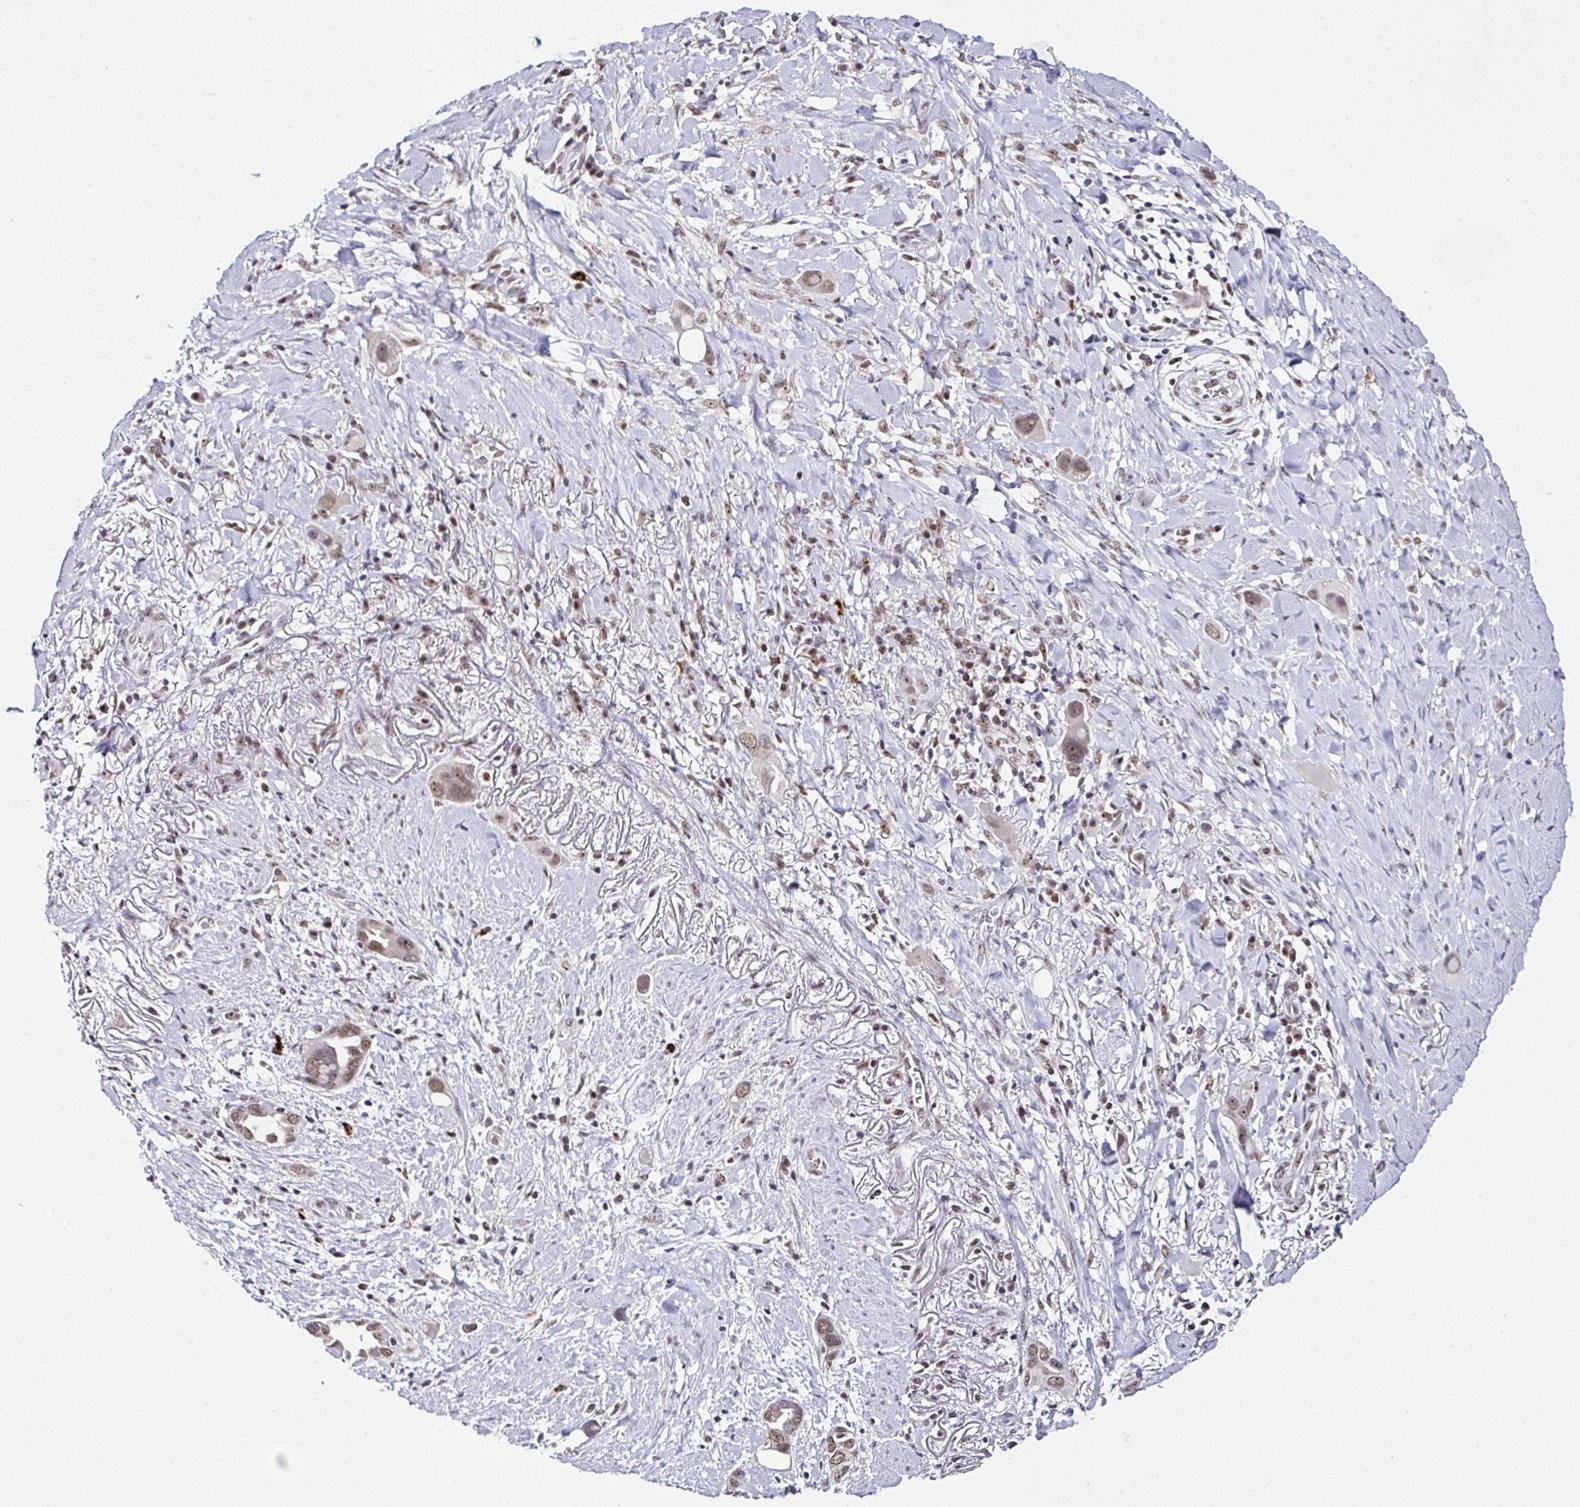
{"staining": {"intensity": "moderate", "quantity": ">75%", "location": "nuclear"}, "tissue": "lung cancer", "cell_type": "Tumor cells", "image_type": "cancer", "snomed": [{"axis": "morphology", "description": "Adenocarcinoma, NOS"}, {"axis": "topography", "description": "Lung"}], "caption": "Immunohistochemistry (DAB (3,3'-diaminobenzidine)) staining of lung cancer (adenocarcinoma) shows moderate nuclear protein staining in approximately >75% of tumor cells. (DAB (3,3'-diaminobenzidine) = brown stain, brightfield microscopy at high magnification).", "gene": "PTPN2", "patient": {"sex": "male", "age": 76}}